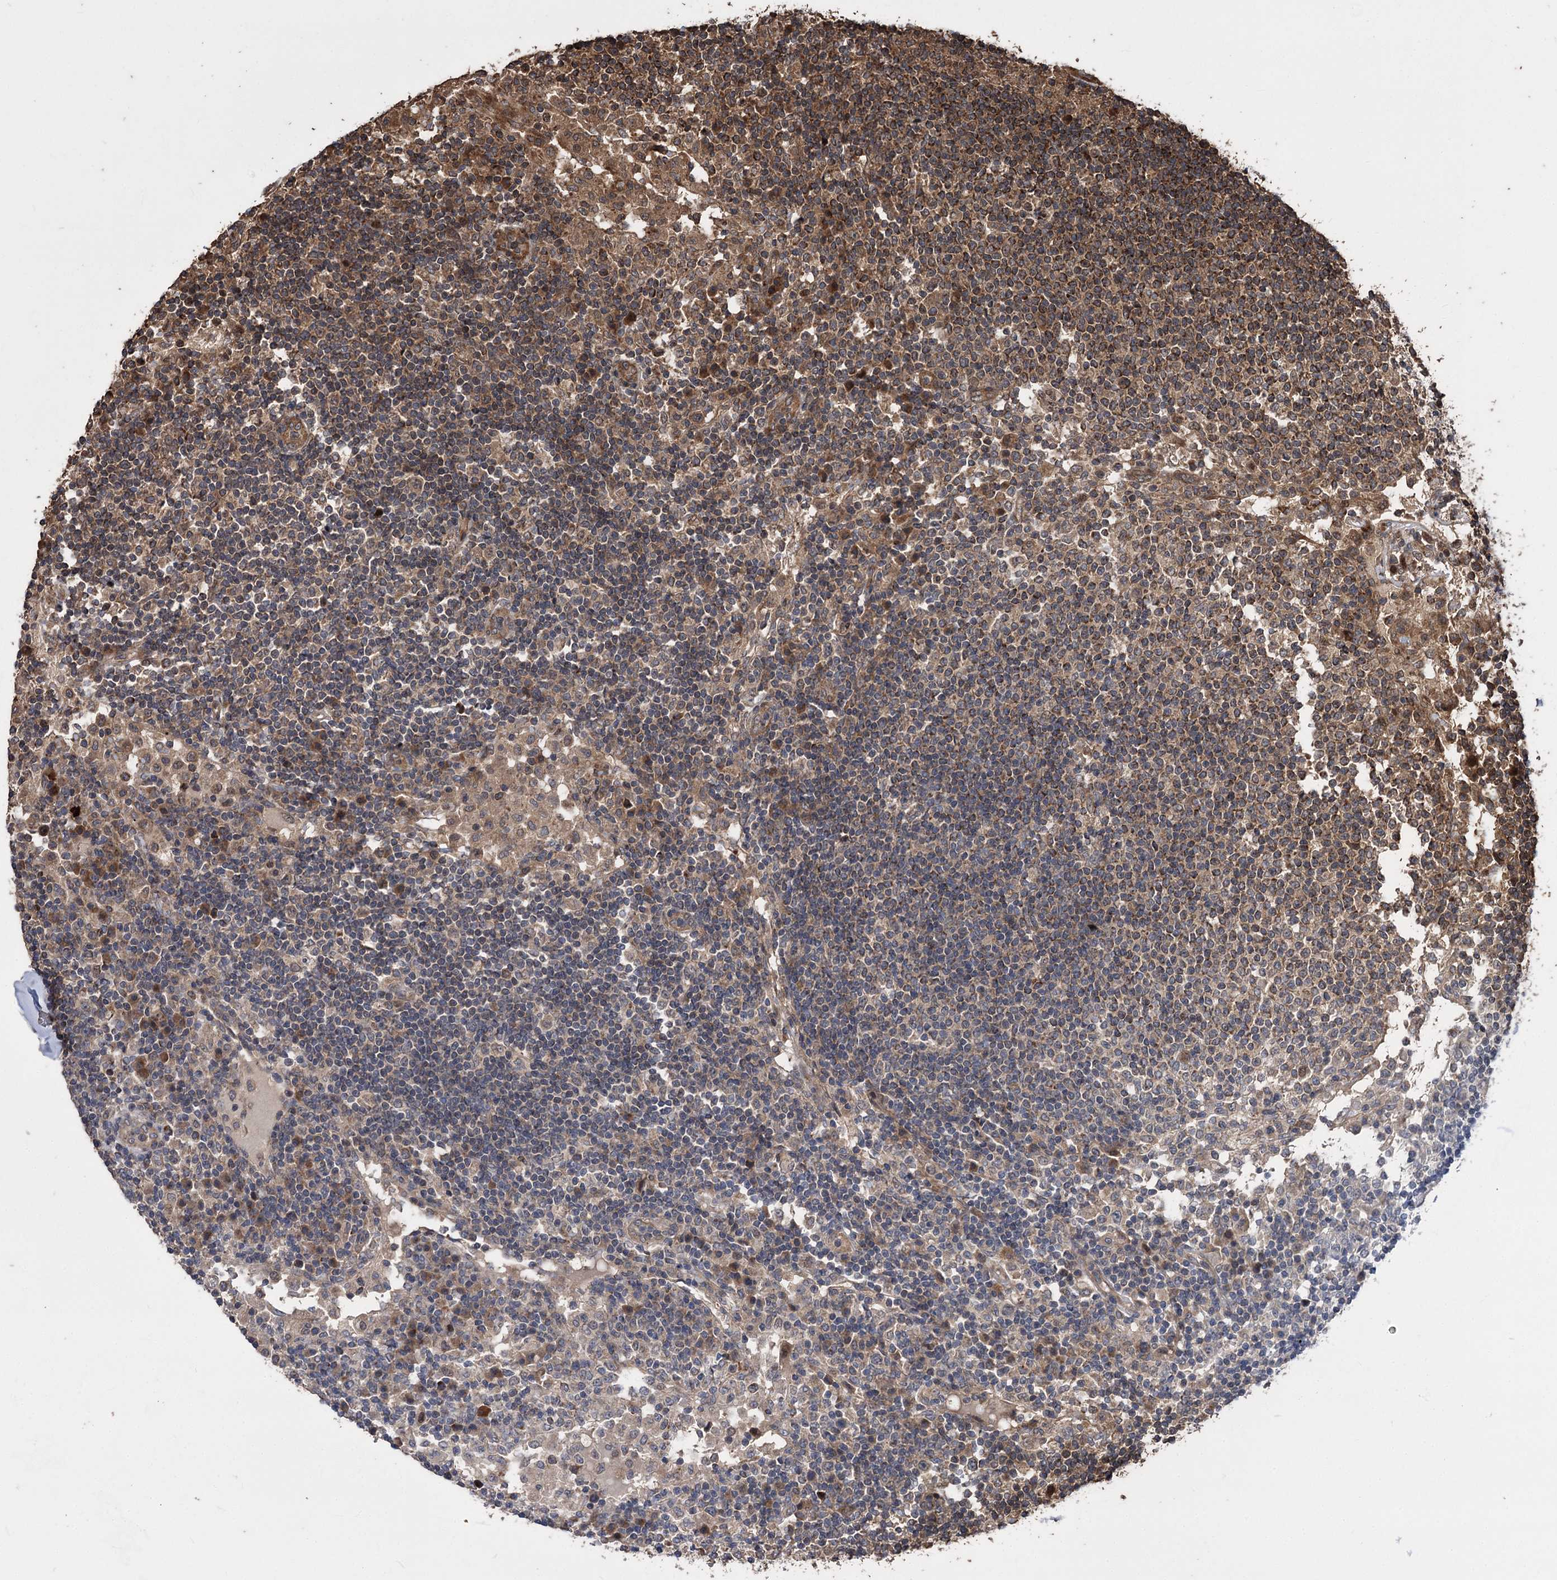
{"staining": {"intensity": "weak", "quantity": "25%-75%", "location": "cytoplasmic/membranous"}, "tissue": "lymph node", "cell_type": "Germinal center cells", "image_type": "normal", "snomed": [{"axis": "morphology", "description": "Normal tissue, NOS"}, {"axis": "topography", "description": "Lymph node"}], "caption": "A histopathology image of lymph node stained for a protein exhibits weak cytoplasmic/membranous brown staining in germinal center cells.", "gene": "RASSF3", "patient": {"sex": "female", "age": 53}}